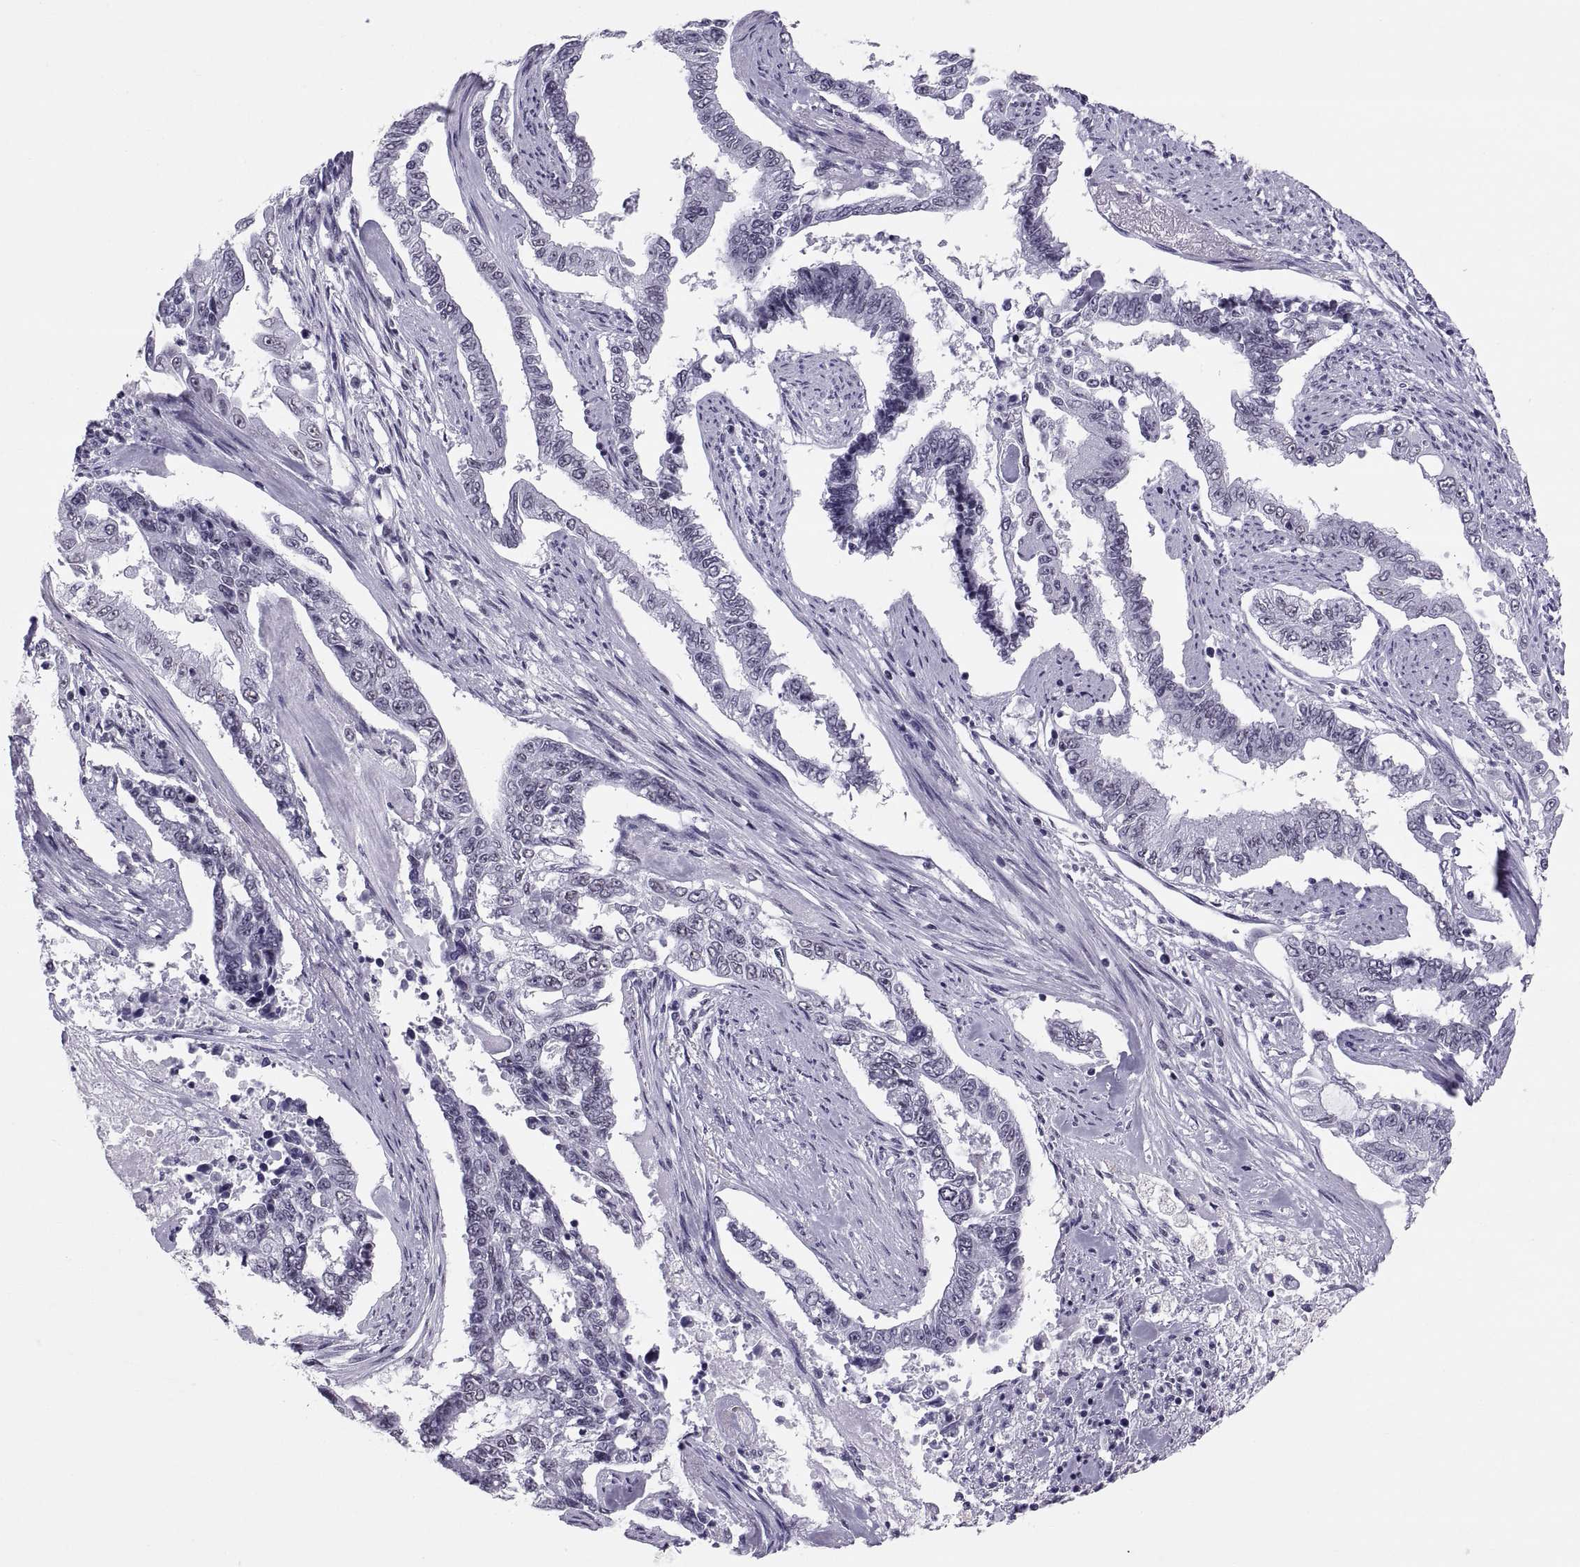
{"staining": {"intensity": "negative", "quantity": "none", "location": "none"}, "tissue": "endometrial cancer", "cell_type": "Tumor cells", "image_type": "cancer", "snomed": [{"axis": "morphology", "description": "Adenocarcinoma, NOS"}, {"axis": "topography", "description": "Uterus"}], "caption": "Endometrial cancer (adenocarcinoma) was stained to show a protein in brown. There is no significant staining in tumor cells.", "gene": "NEUROD6", "patient": {"sex": "female", "age": 59}}